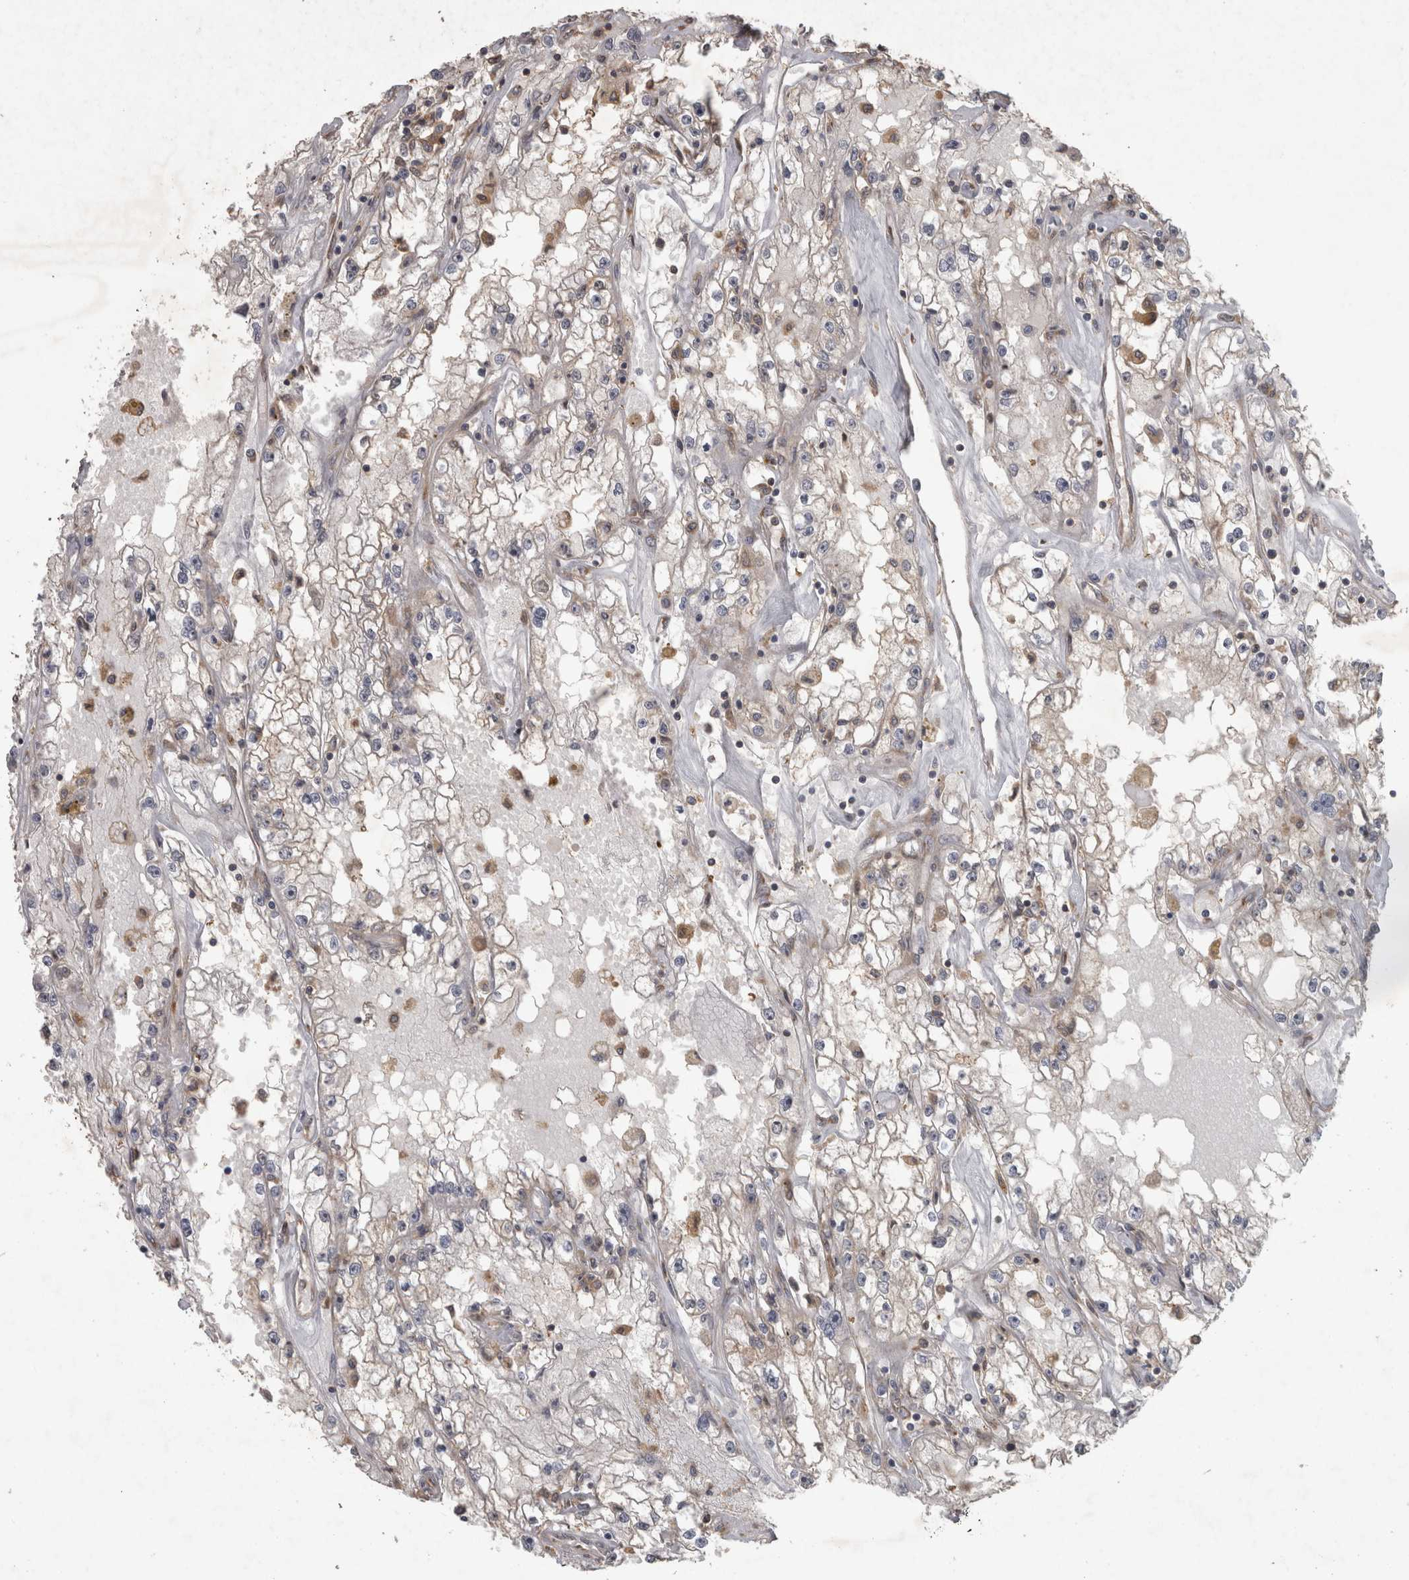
{"staining": {"intensity": "weak", "quantity": "<25%", "location": "cytoplasmic/membranous"}, "tissue": "renal cancer", "cell_type": "Tumor cells", "image_type": "cancer", "snomed": [{"axis": "morphology", "description": "Adenocarcinoma, NOS"}, {"axis": "topography", "description": "Kidney"}], "caption": "Tumor cells show no significant positivity in renal adenocarcinoma.", "gene": "MICU3", "patient": {"sex": "male", "age": 56}}